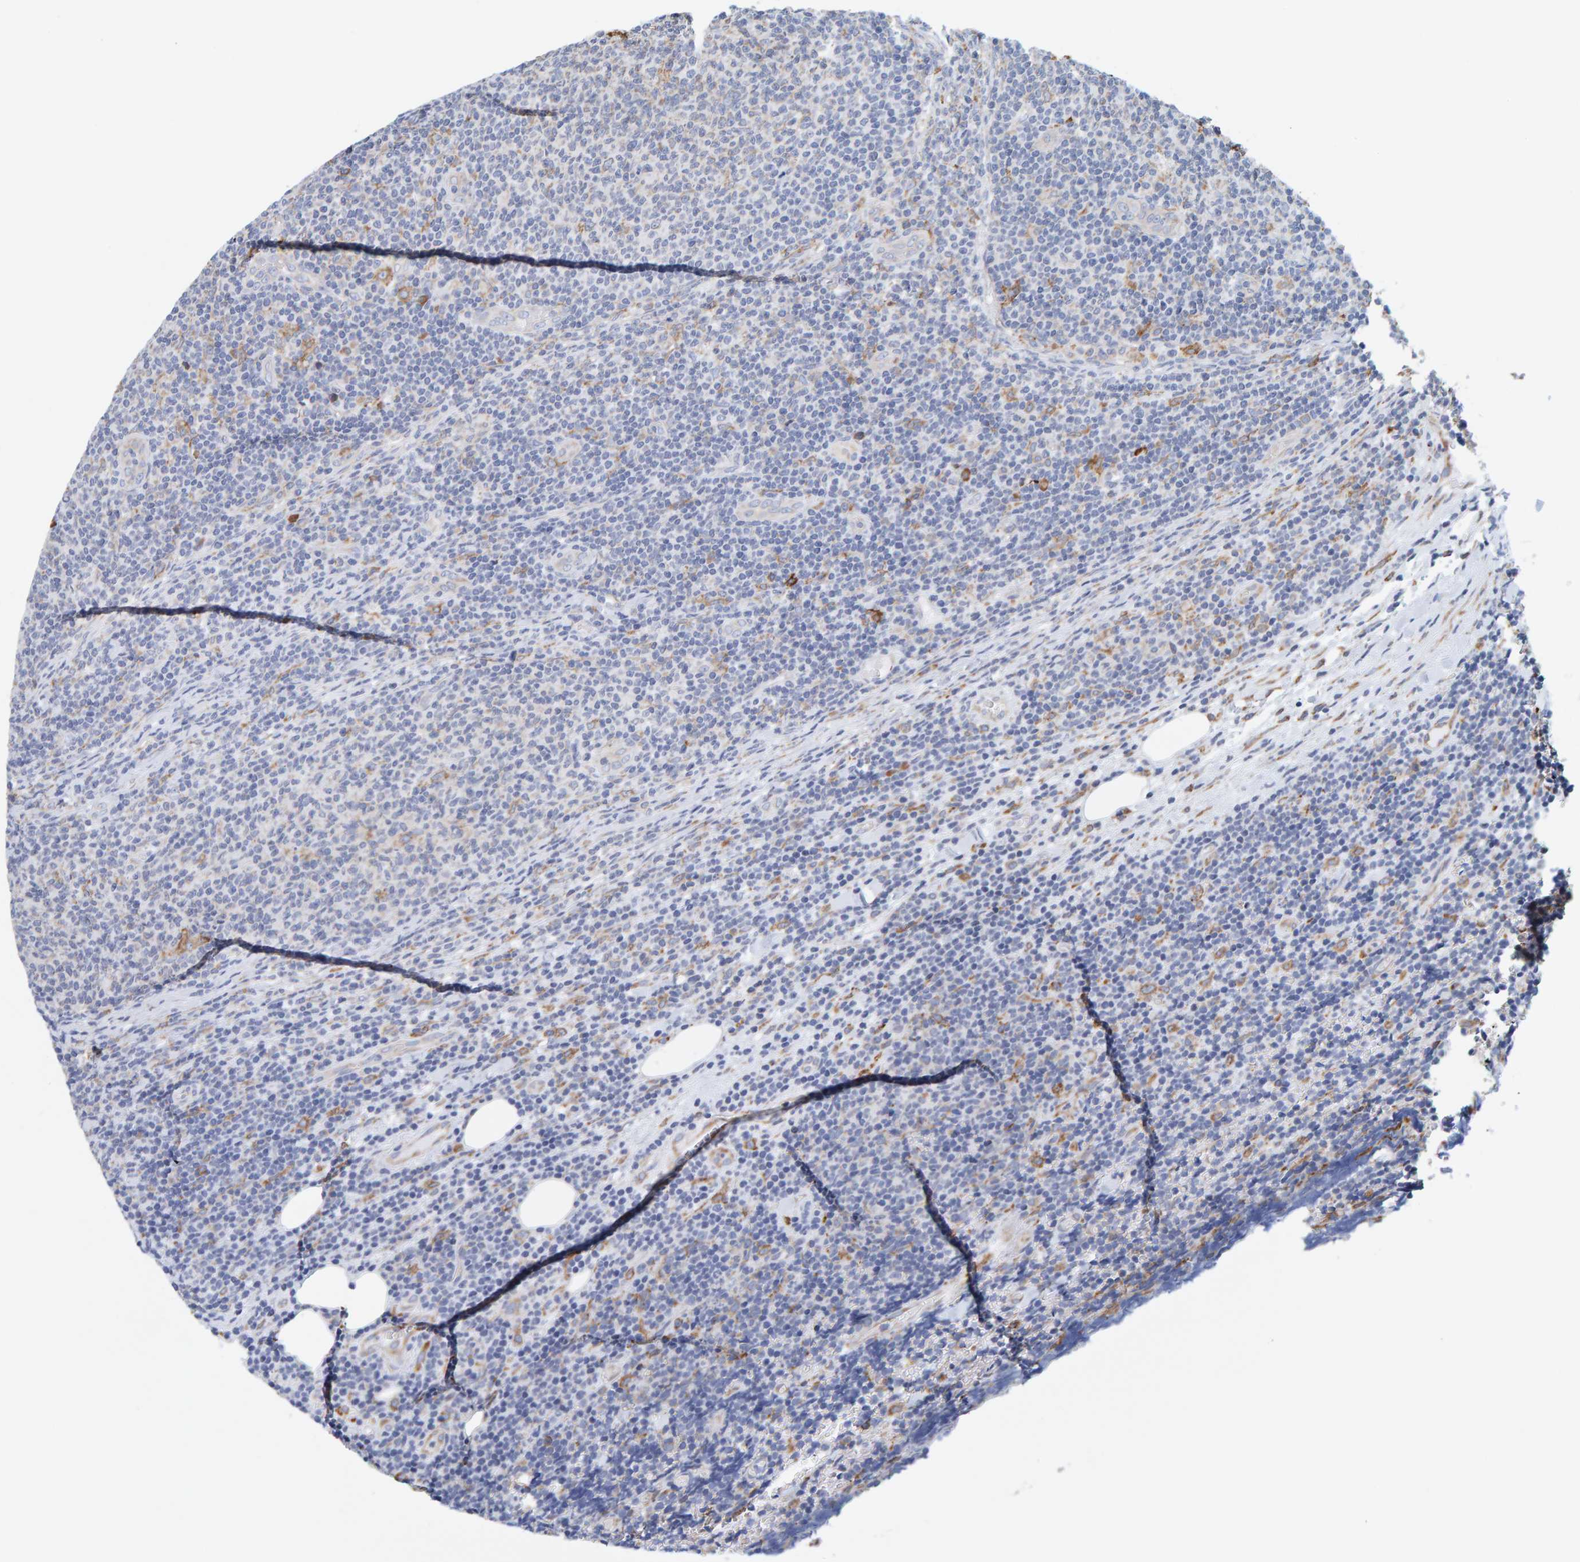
{"staining": {"intensity": "negative", "quantity": "none", "location": "none"}, "tissue": "lymphoma", "cell_type": "Tumor cells", "image_type": "cancer", "snomed": [{"axis": "morphology", "description": "Malignant lymphoma, non-Hodgkin's type, Low grade"}, {"axis": "topography", "description": "Lymph node"}], "caption": "An image of malignant lymphoma, non-Hodgkin's type (low-grade) stained for a protein displays no brown staining in tumor cells.", "gene": "SGPL1", "patient": {"sex": "male", "age": 66}}